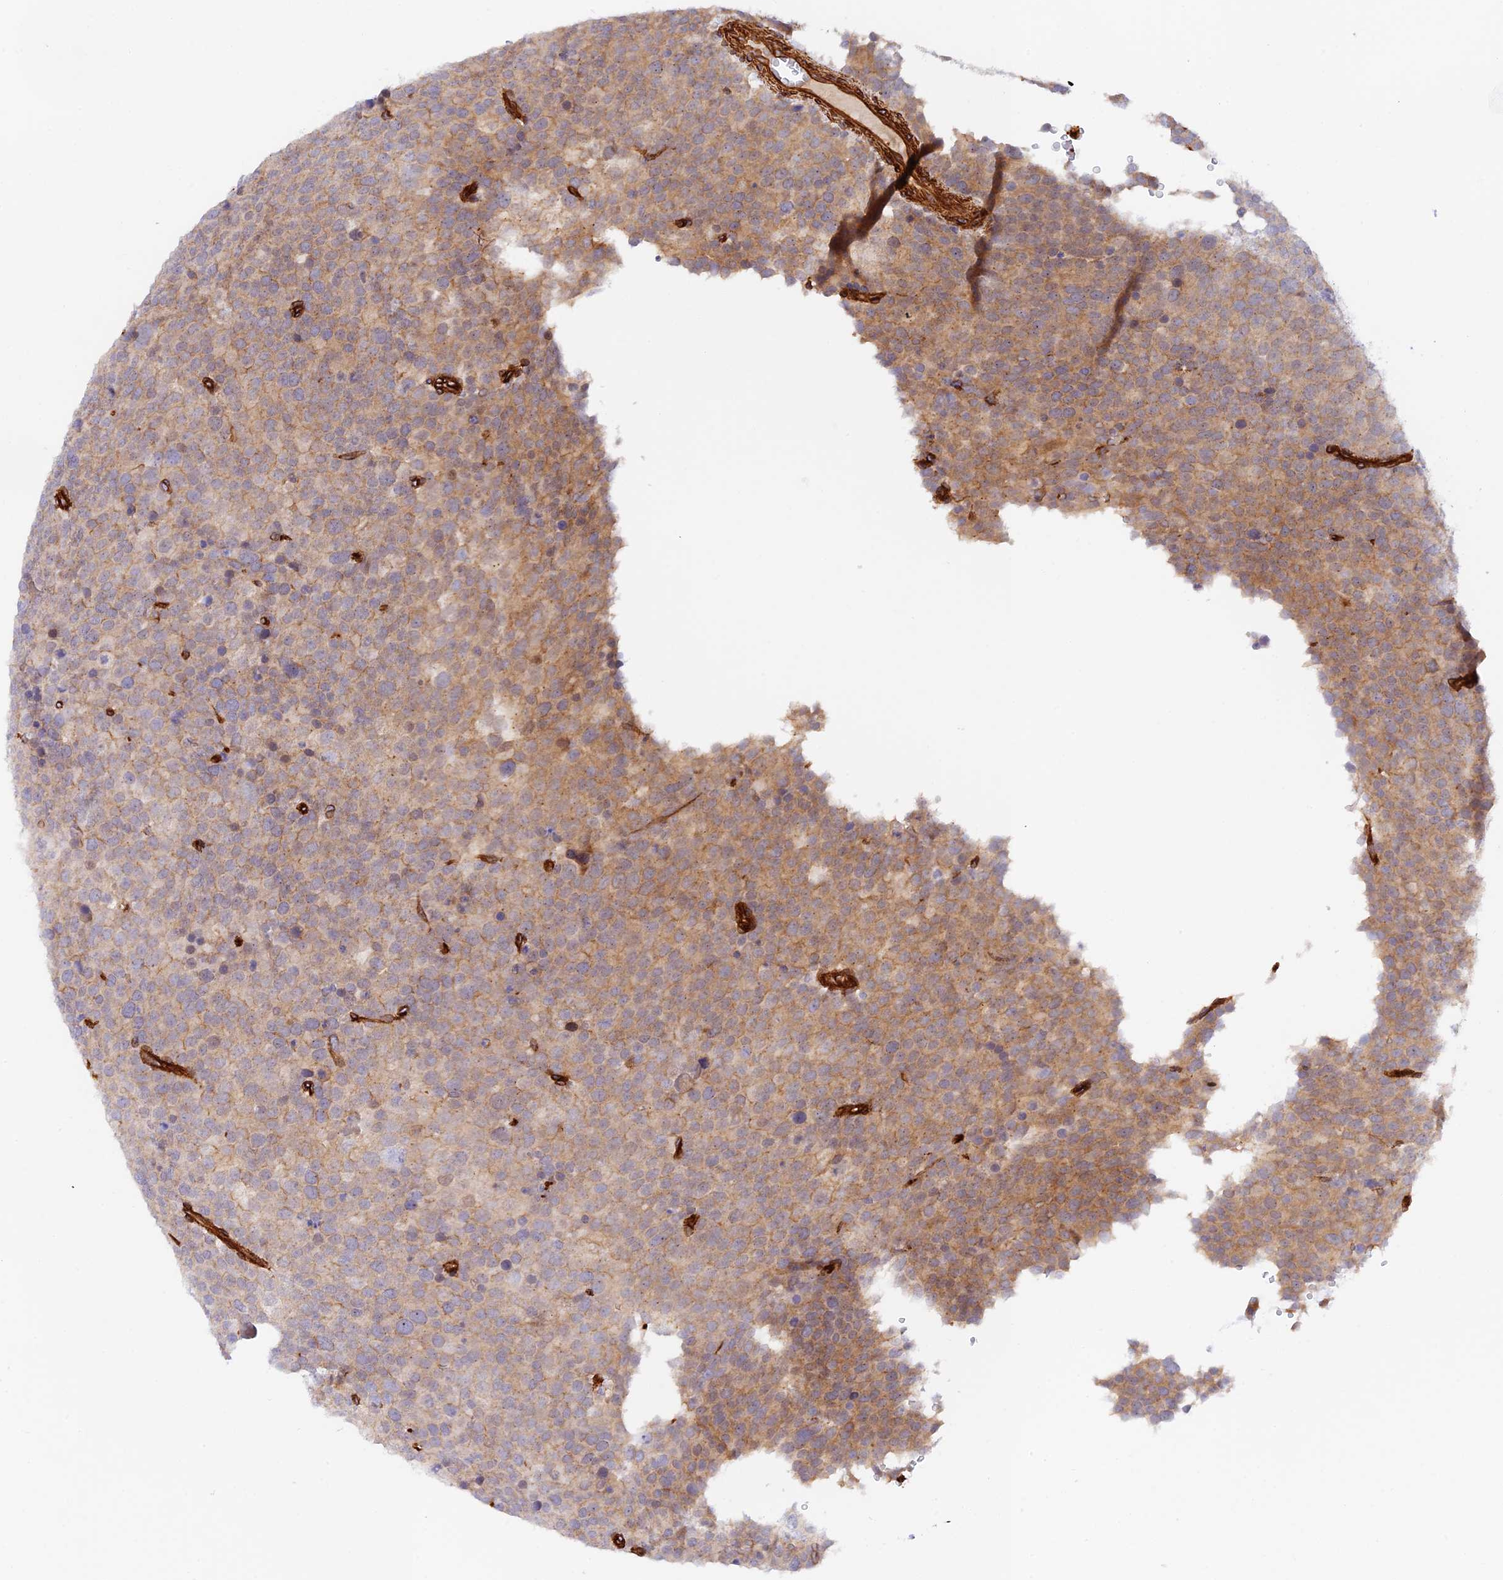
{"staining": {"intensity": "moderate", "quantity": "25%-75%", "location": "cytoplasmic/membranous"}, "tissue": "testis cancer", "cell_type": "Tumor cells", "image_type": "cancer", "snomed": [{"axis": "morphology", "description": "Seminoma, NOS"}, {"axis": "topography", "description": "Testis"}], "caption": "Testis cancer (seminoma) was stained to show a protein in brown. There is medium levels of moderate cytoplasmic/membranous staining in about 25%-75% of tumor cells.", "gene": "MYO9A", "patient": {"sex": "male", "age": 71}}